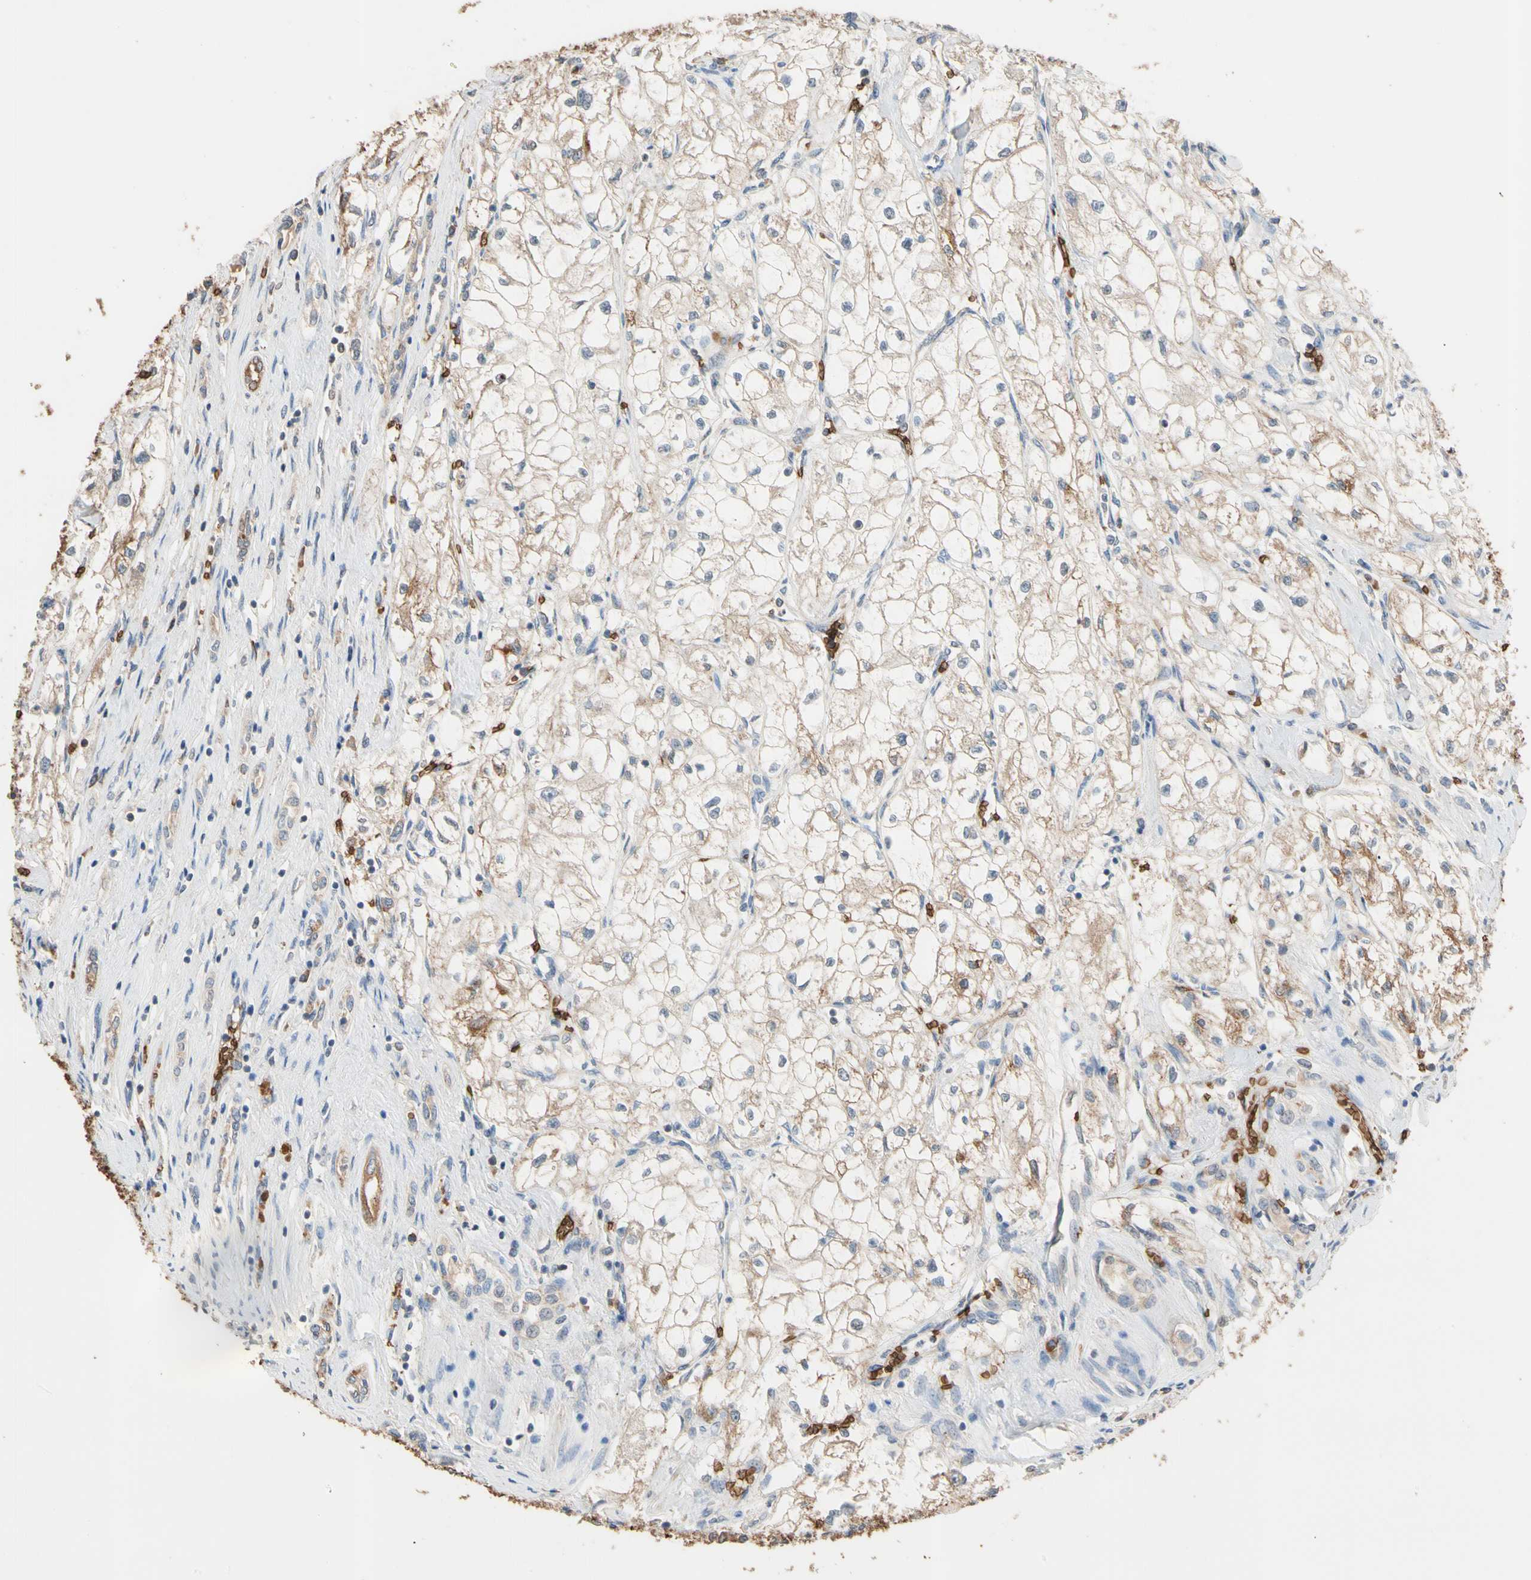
{"staining": {"intensity": "weak", "quantity": "<25%", "location": "cytoplasmic/membranous"}, "tissue": "renal cancer", "cell_type": "Tumor cells", "image_type": "cancer", "snomed": [{"axis": "morphology", "description": "Adenocarcinoma, NOS"}, {"axis": "topography", "description": "Kidney"}], "caption": "High power microscopy histopathology image of an immunohistochemistry micrograph of renal cancer, revealing no significant staining in tumor cells.", "gene": "RIOK2", "patient": {"sex": "female", "age": 70}}